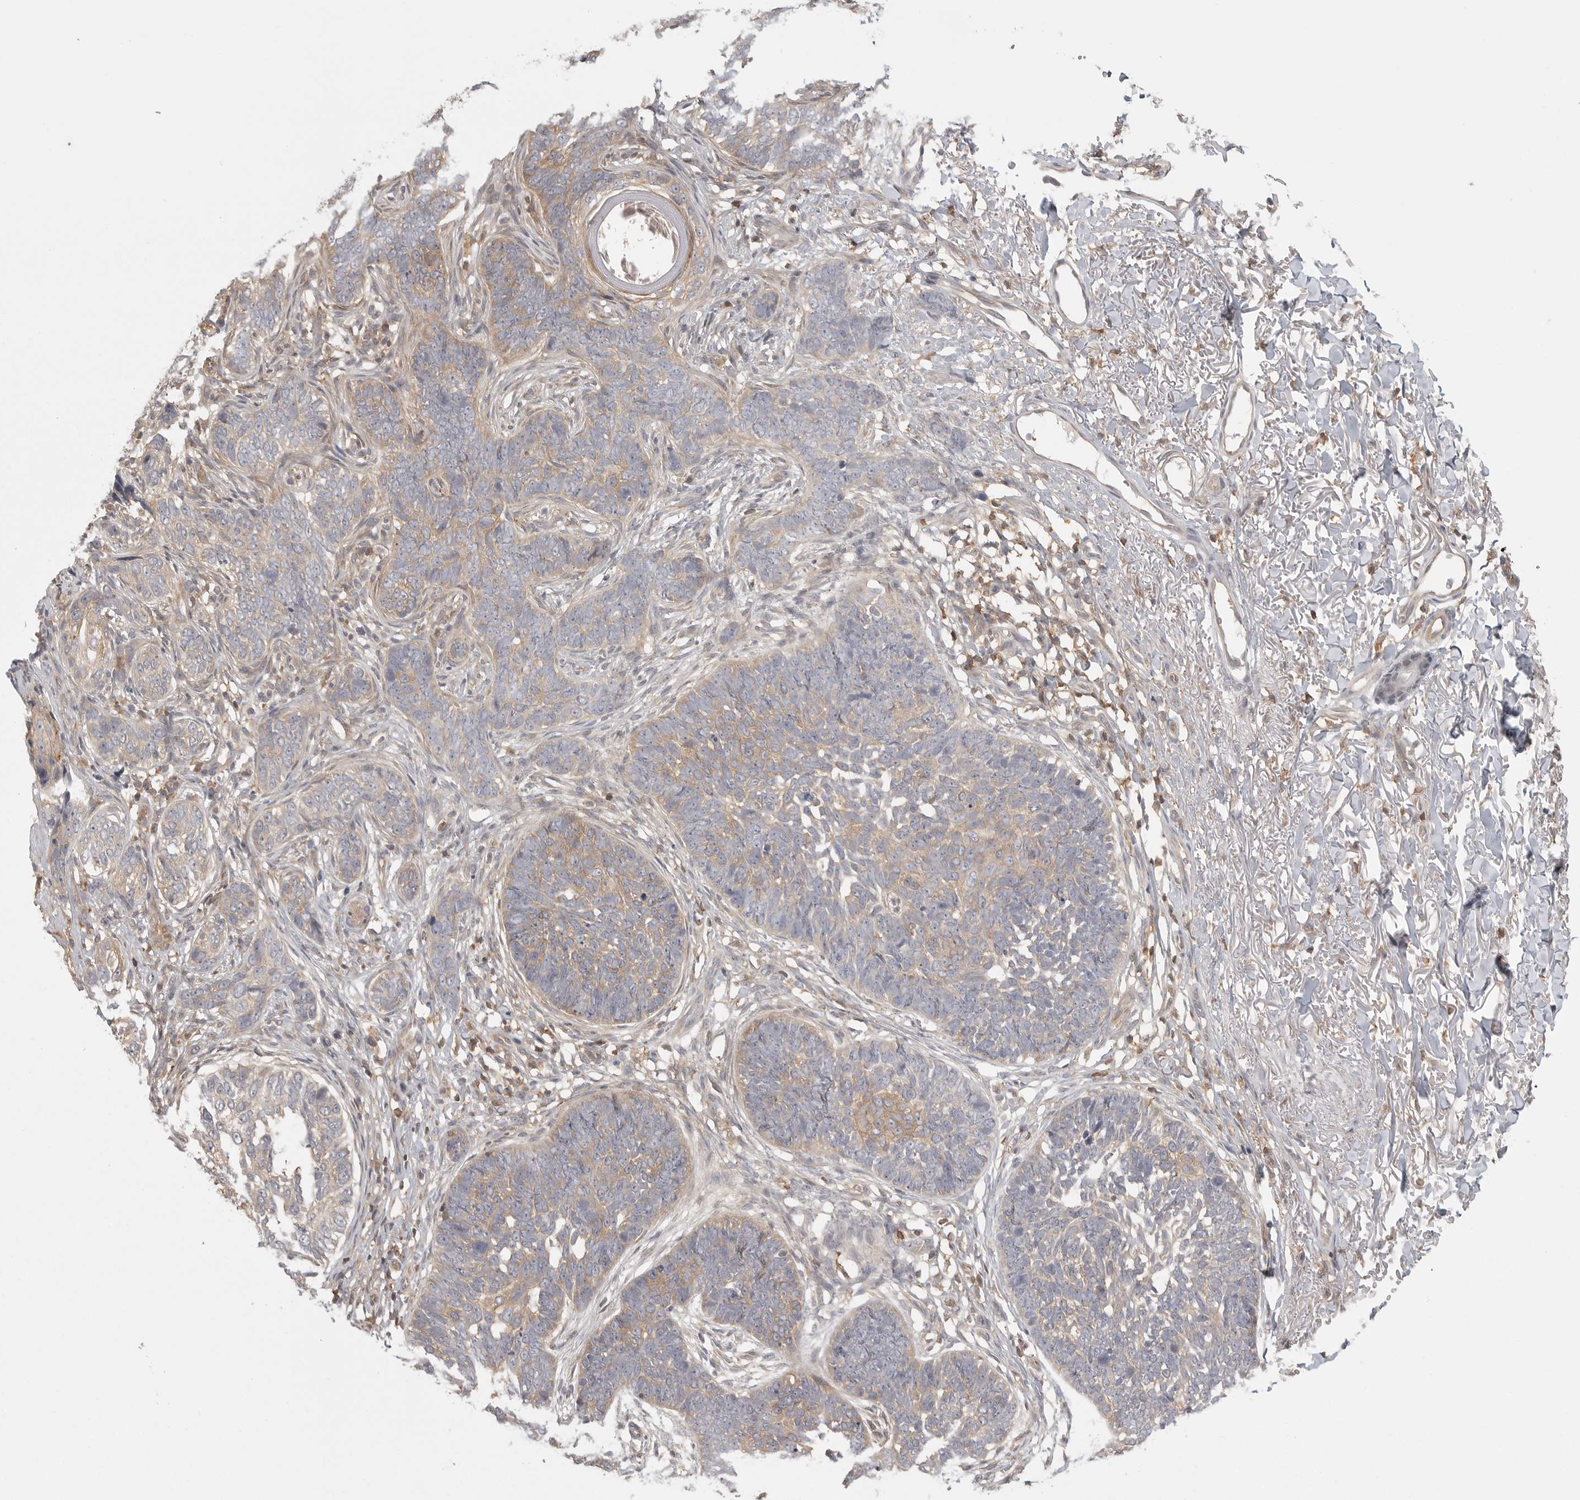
{"staining": {"intensity": "weak", "quantity": "25%-75%", "location": "cytoplasmic/membranous"}, "tissue": "skin cancer", "cell_type": "Tumor cells", "image_type": "cancer", "snomed": [{"axis": "morphology", "description": "Normal tissue, NOS"}, {"axis": "morphology", "description": "Basal cell carcinoma"}, {"axis": "topography", "description": "Skin"}], "caption": "Protein staining of skin basal cell carcinoma tissue exhibits weak cytoplasmic/membranous staining in approximately 25%-75% of tumor cells.", "gene": "DBNL", "patient": {"sex": "male", "age": 77}}